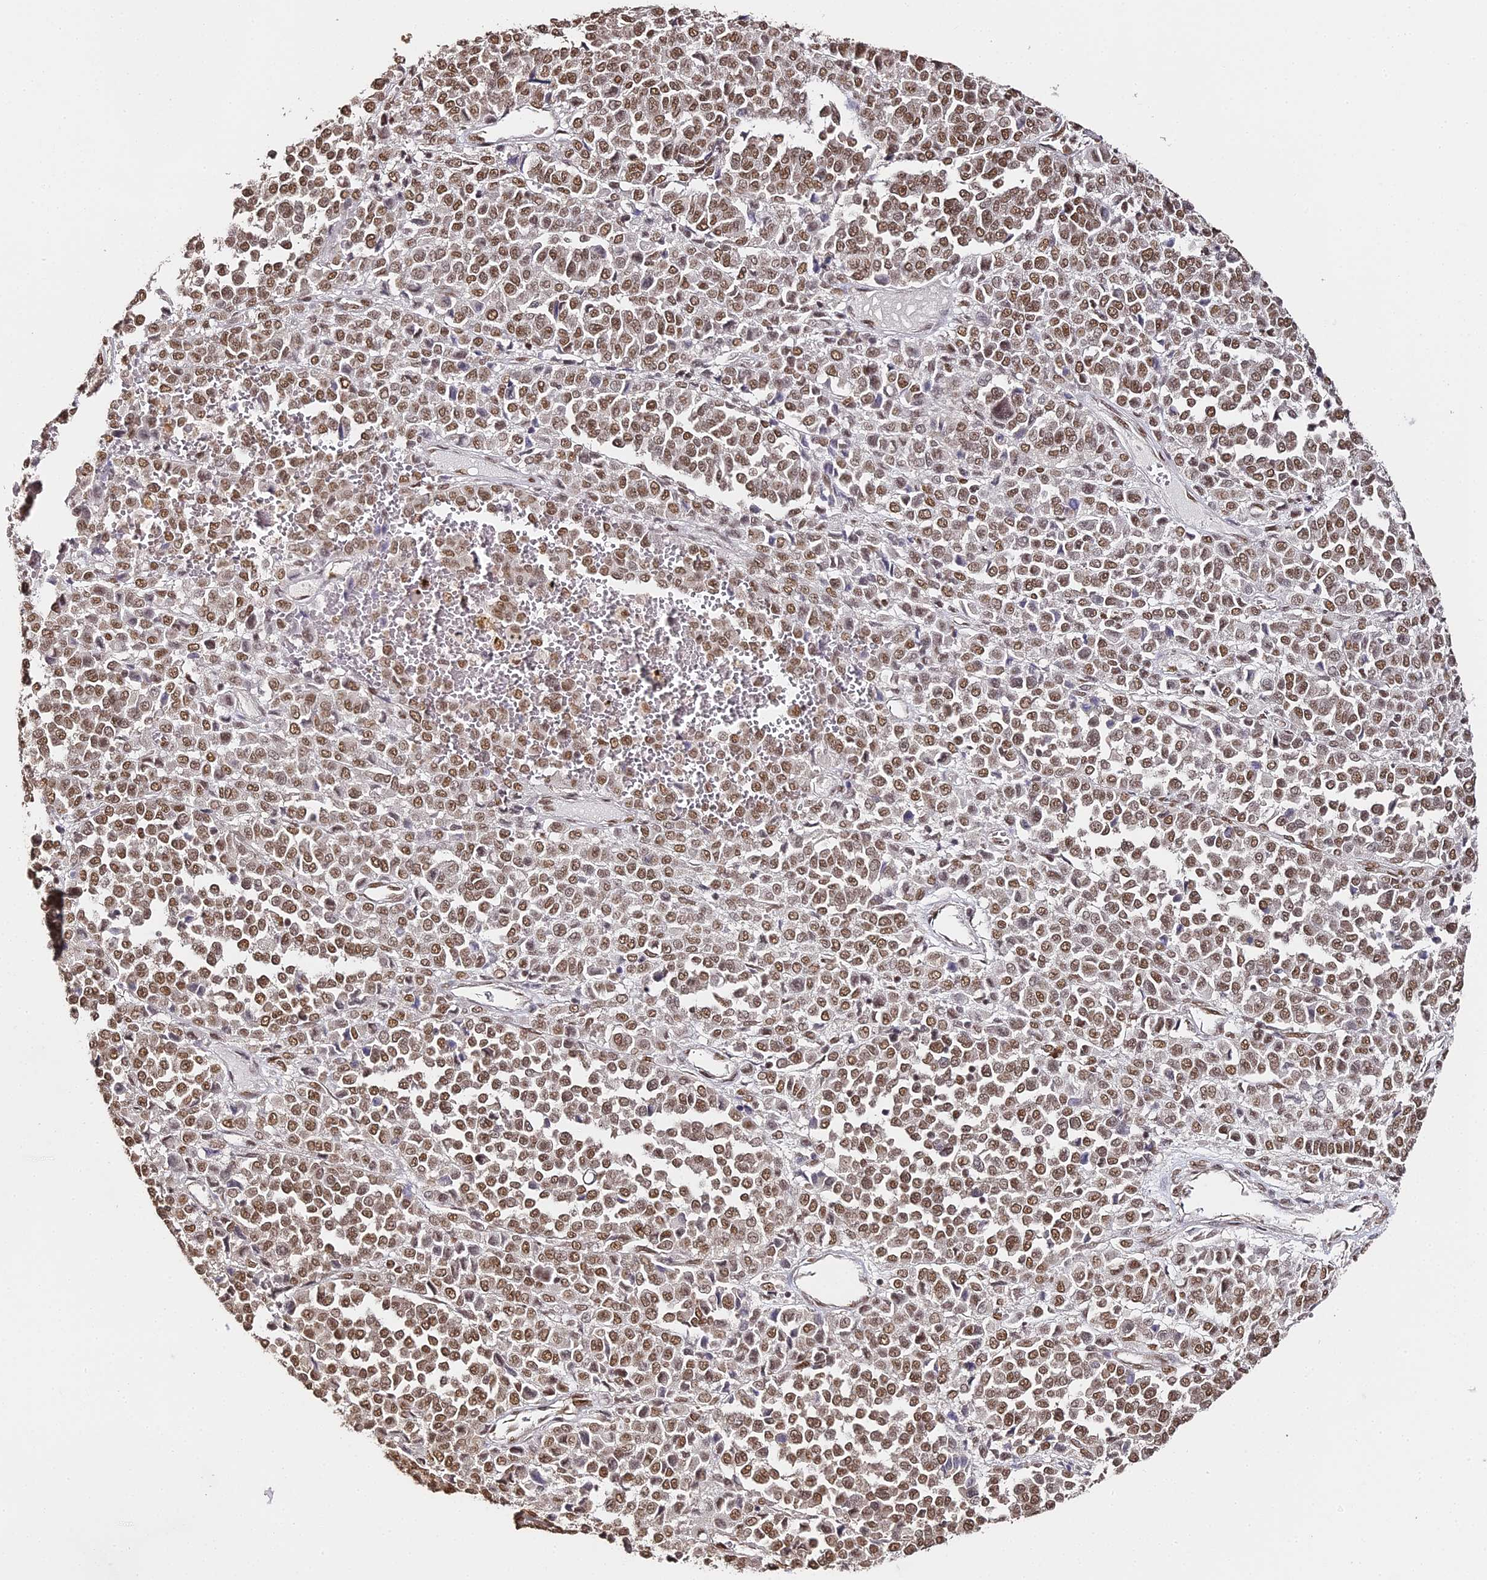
{"staining": {"intensity": "moderate", "quantity": ">75%", "location": "nuclear"}, "tissue": "melanoma", "cell_type": "Tumor cells", "image_type": "cancer", "snomed": [{"axis": "morphology", "description": "Malignant melanoma, Metastatic site"}, {"axis": "topography", "description": "Pancreas"}], "caption": "Protein expression analysis of human melanoma reveals moderate nuclear staining in about >75% of tumor cells.", "gene": "HNRNPA1", "patient": {"sex": "female", "age": 30}}